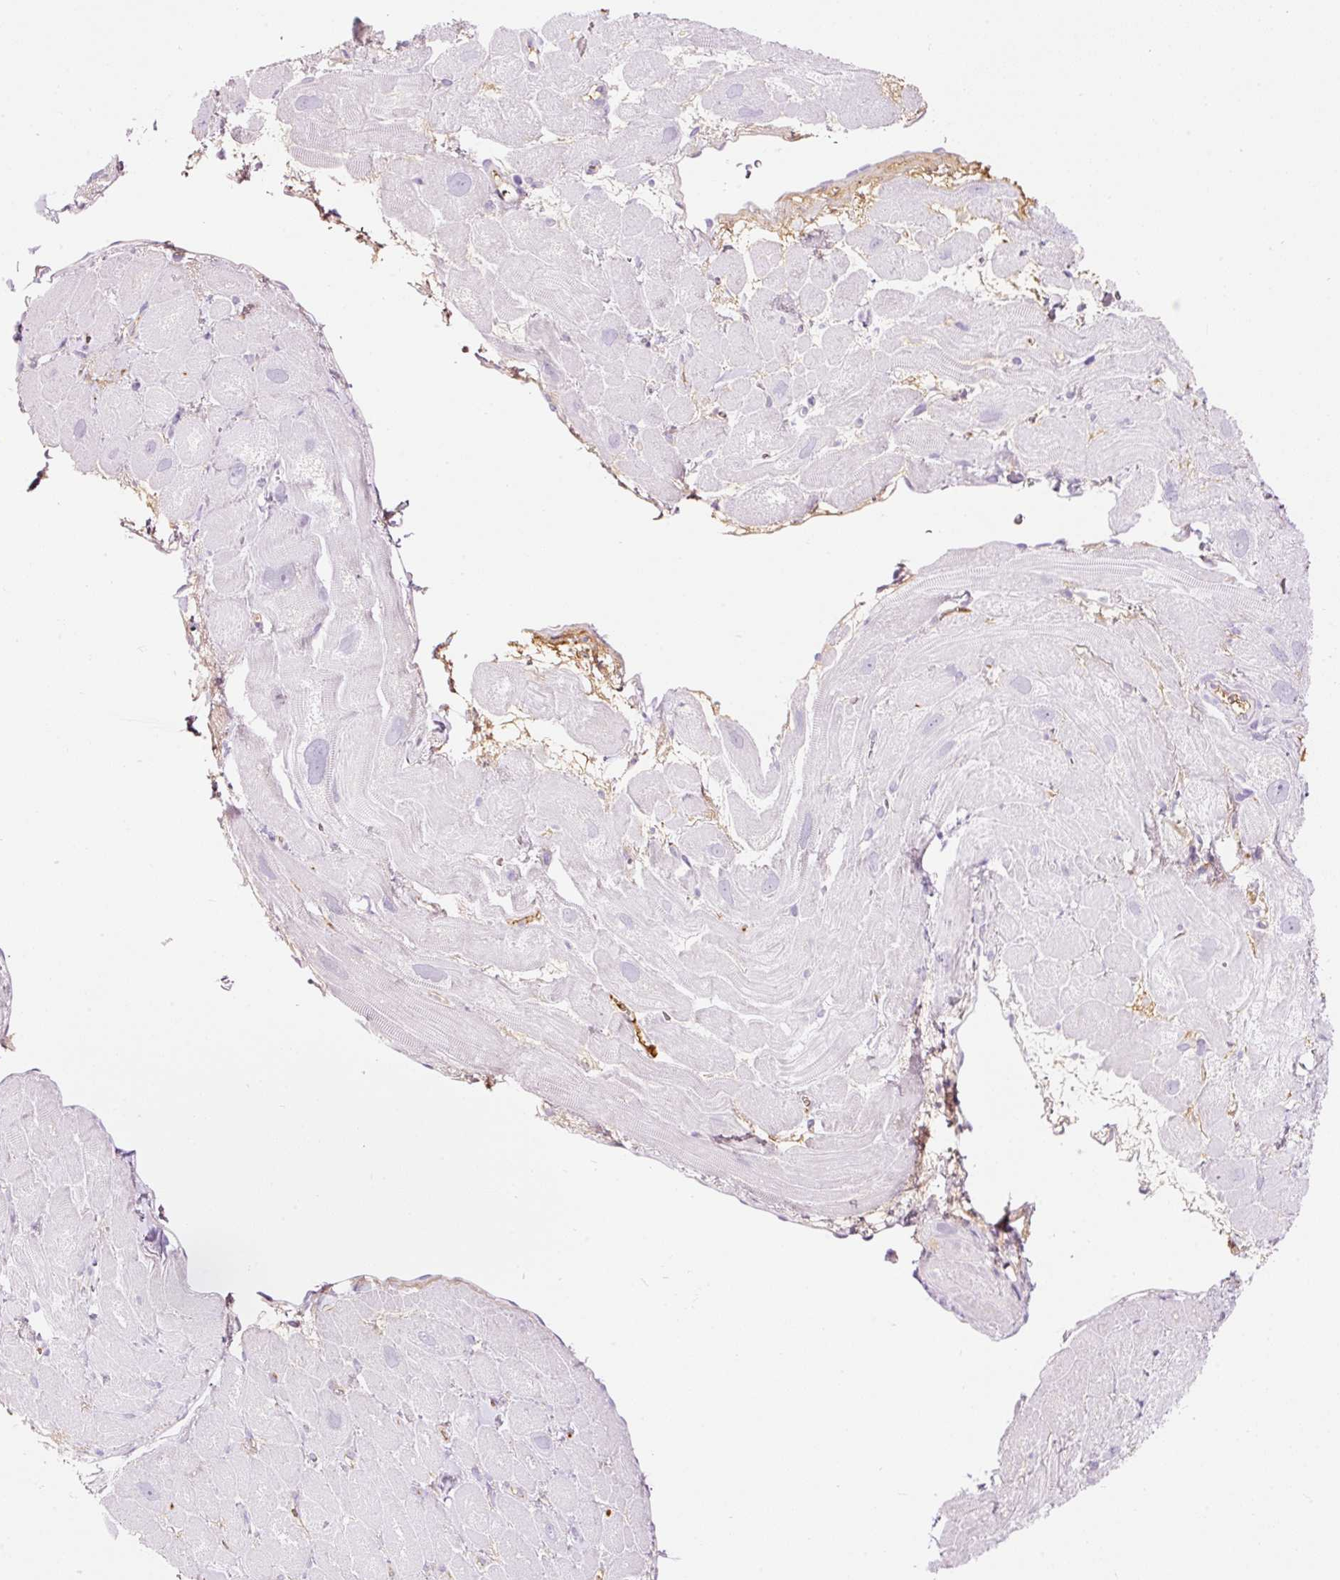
{"staining": {"intensity": "moderate", "quantity": "<25%", "location": "cytoplasmic/membranous"}, "tissue": "heart muscle", "cell_type": "Cardiomyocytes", "image_type": "normal", "snomed": [{"axis": "morphology", "description": "Normal tissue, NOS"}, {"axis": "topography", "description": "Heart"}], "caption": "Immunohistochemistry (IHC) micrograph of benign heart muscle: heart muscle stained using IHC displays low levels of moderate protein expression localized specifically in the cytoplasmic/membranous of cardiomyocytes, appearing as a cytoplasmic/membranous brown color.", "gene": "PRPF38B", "patient": {"sex": "male", "age": 49}}